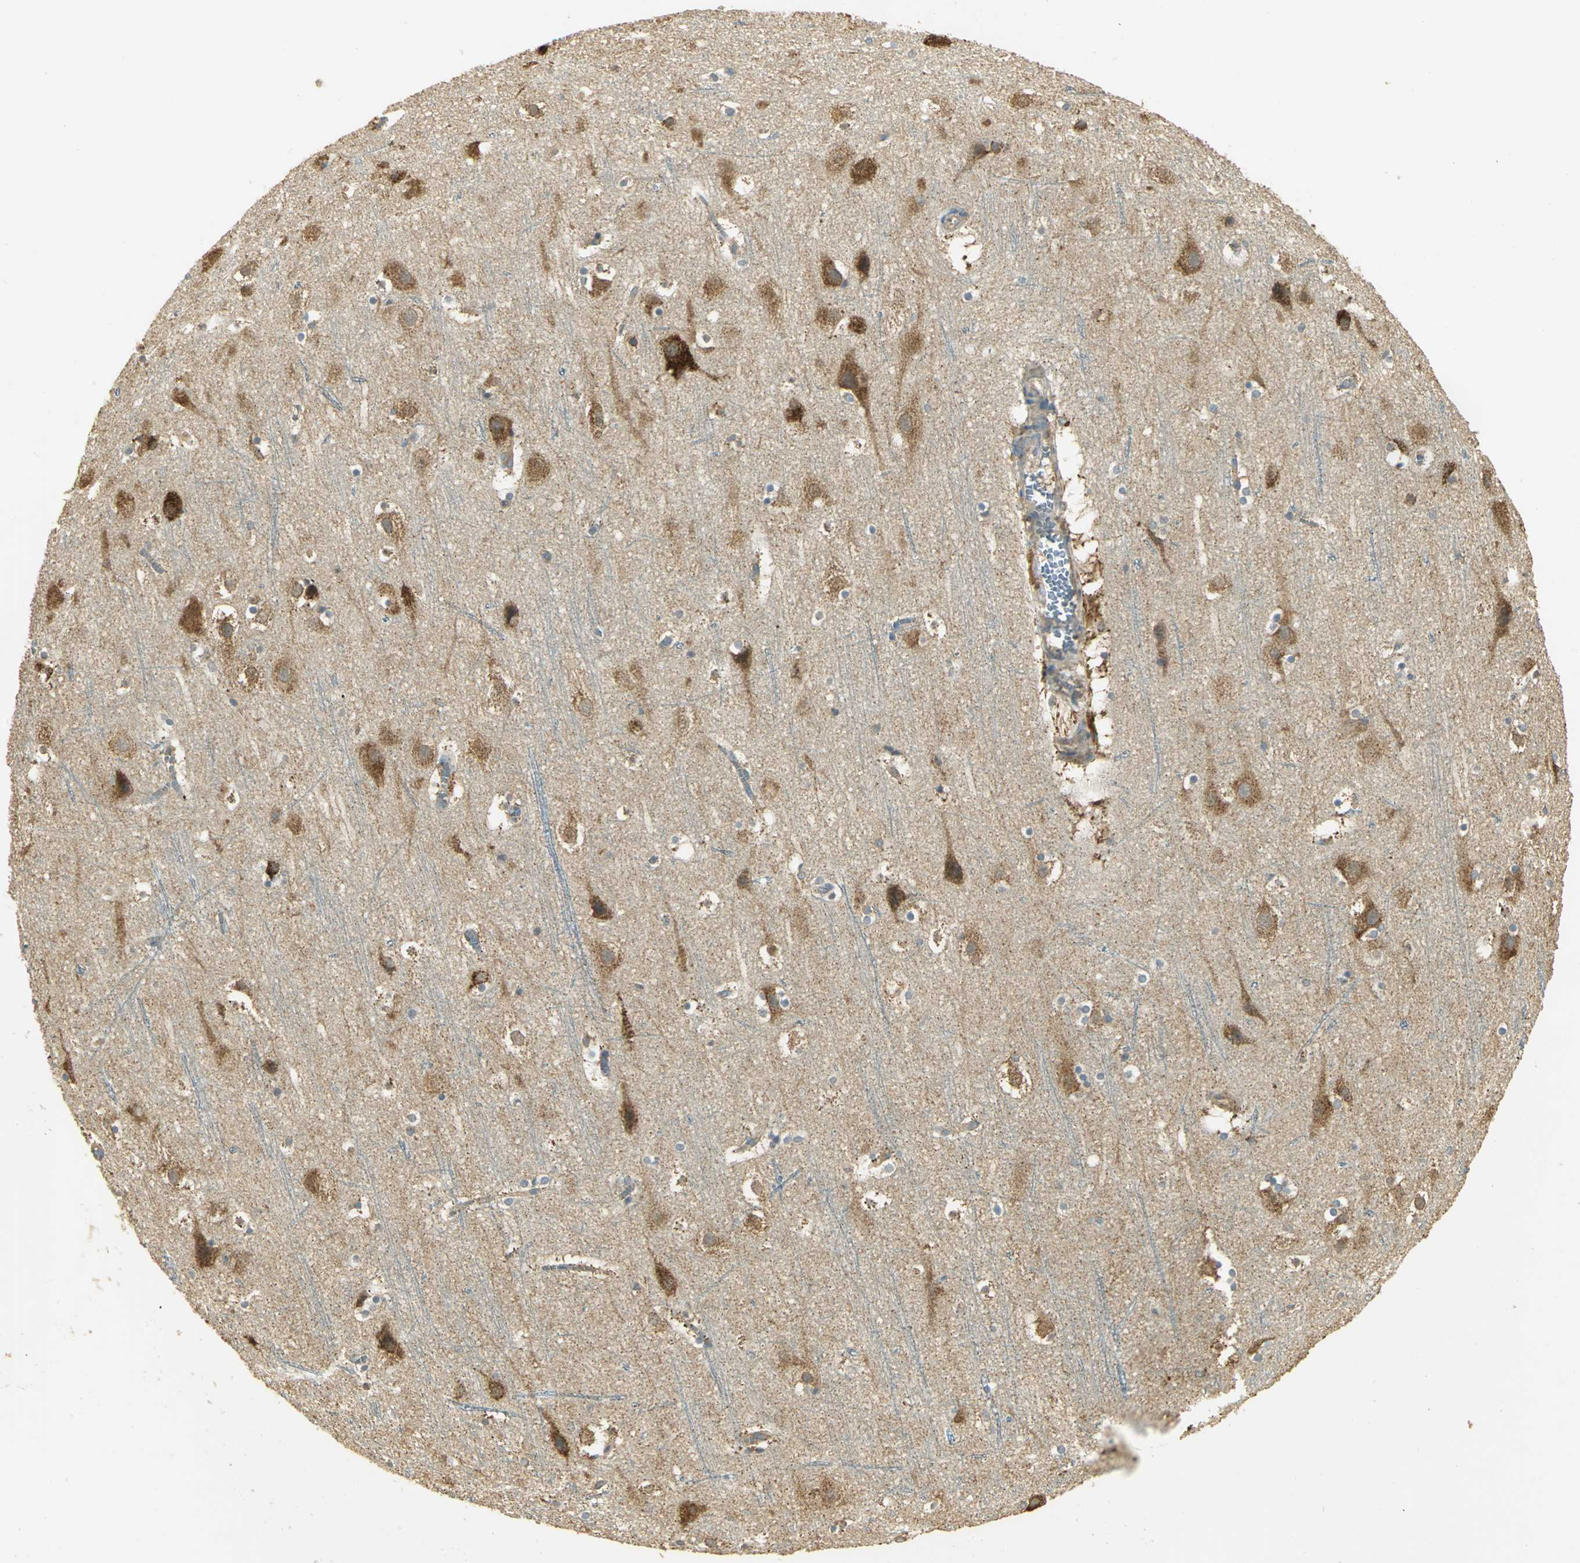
{"staining": {"intensity": "weak", "quantity": ">75%", "location": "cytoplasmic/membranous"}, "tissue": "cerebral cortex", "cell_type": "Endothelial cells", "image_type": "normal", "snomed": [{"axis": "morphology", "description": "Normal tissue, NOS"}, {"axis": "topography", "description": "Cerebral cortex"}], "caption": "Immunohistochemical staining of unremarkable cerebral cortex shows weak cytoplasmic/membranous protein staining in approximately >75% of endothelial cells. (DAB IHC, brown staining for protein, blue staining for nuclei).", "gene": "RARS1", "patient": {"sex": "male", "age": 45}}